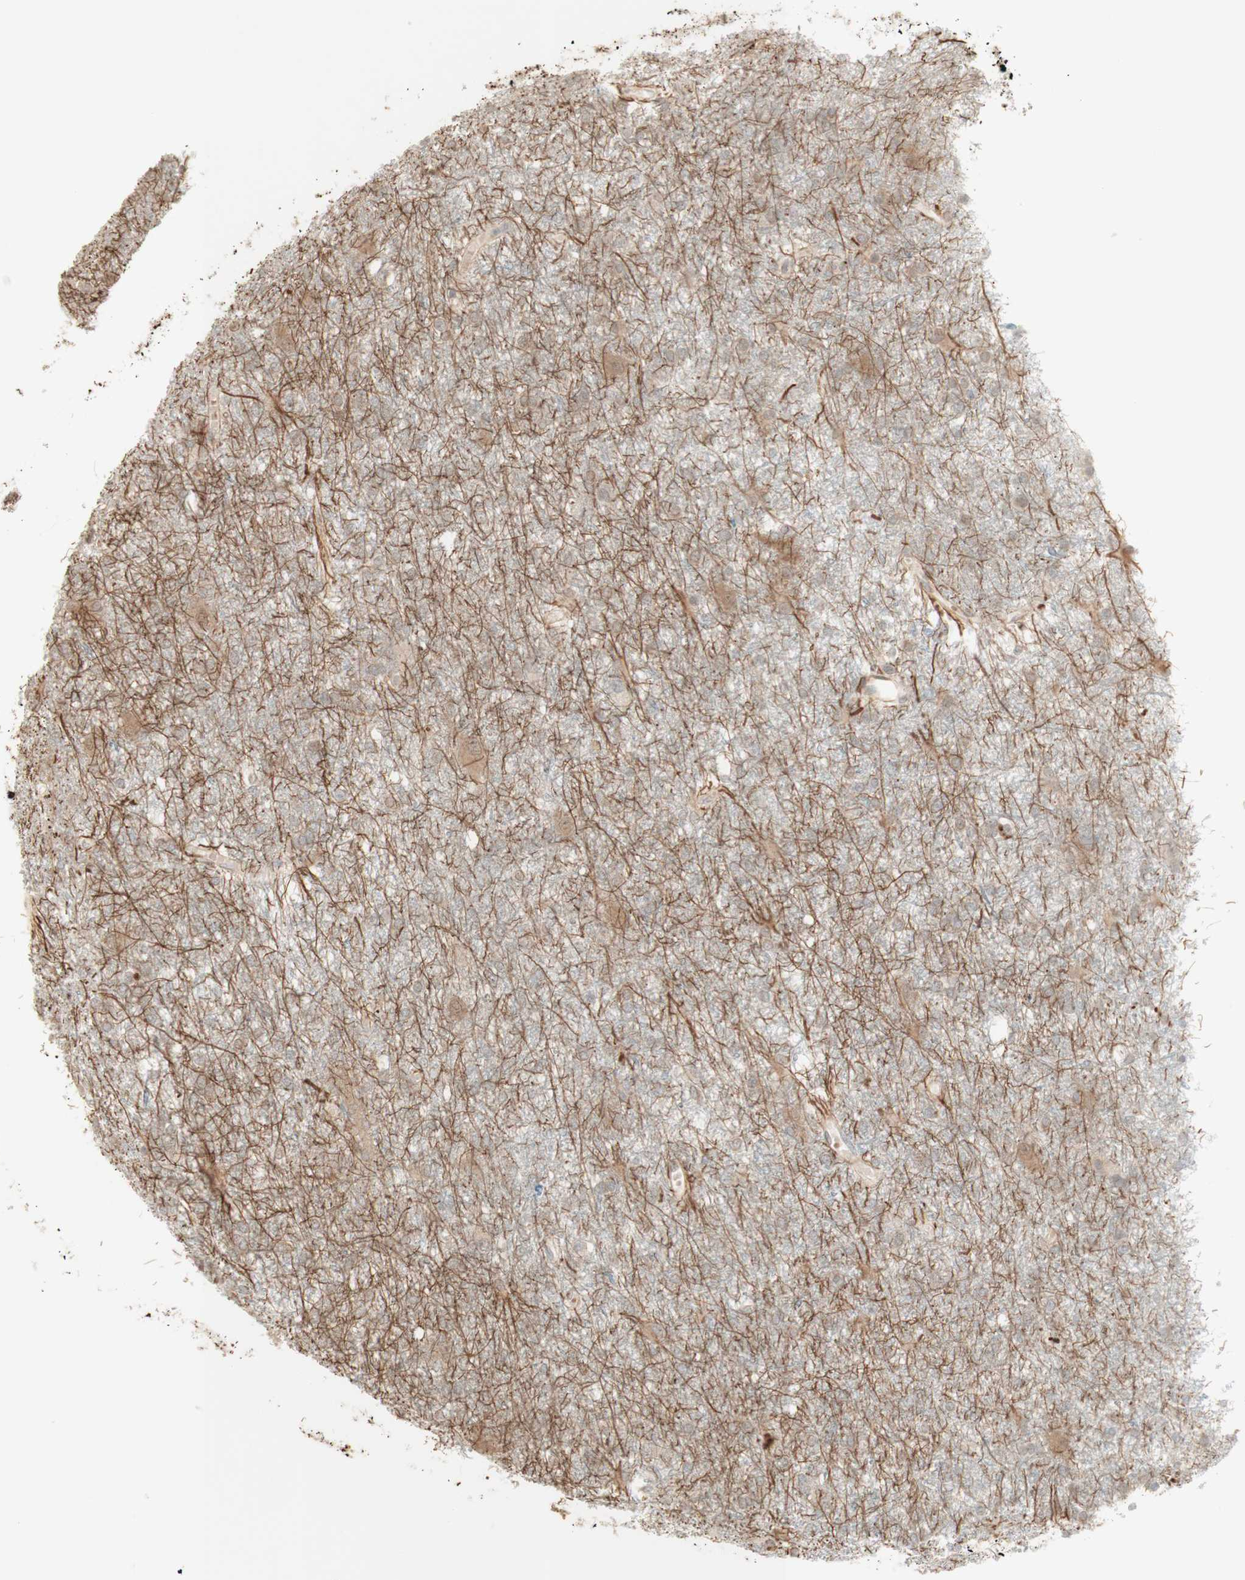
{"staining": {"intensity": "negative", "quantity": "none", "location": "none"}, "tissue": "glioma", "cell_type": "Tumor cells", "image_type": "cancer", "snomed": [{"axis": "morphology", "description": "Glioma, malignant, High grade"}, {"axis": "topography", "description": "Brain"}], "caption": "Immunohistochemistry (IHC) histopathology image of human glioma stained for a protein (brown), which reveals no staining in tumor cells.", "gene": "PLCD4", "patient": {"sex": "female", "age": 59}}